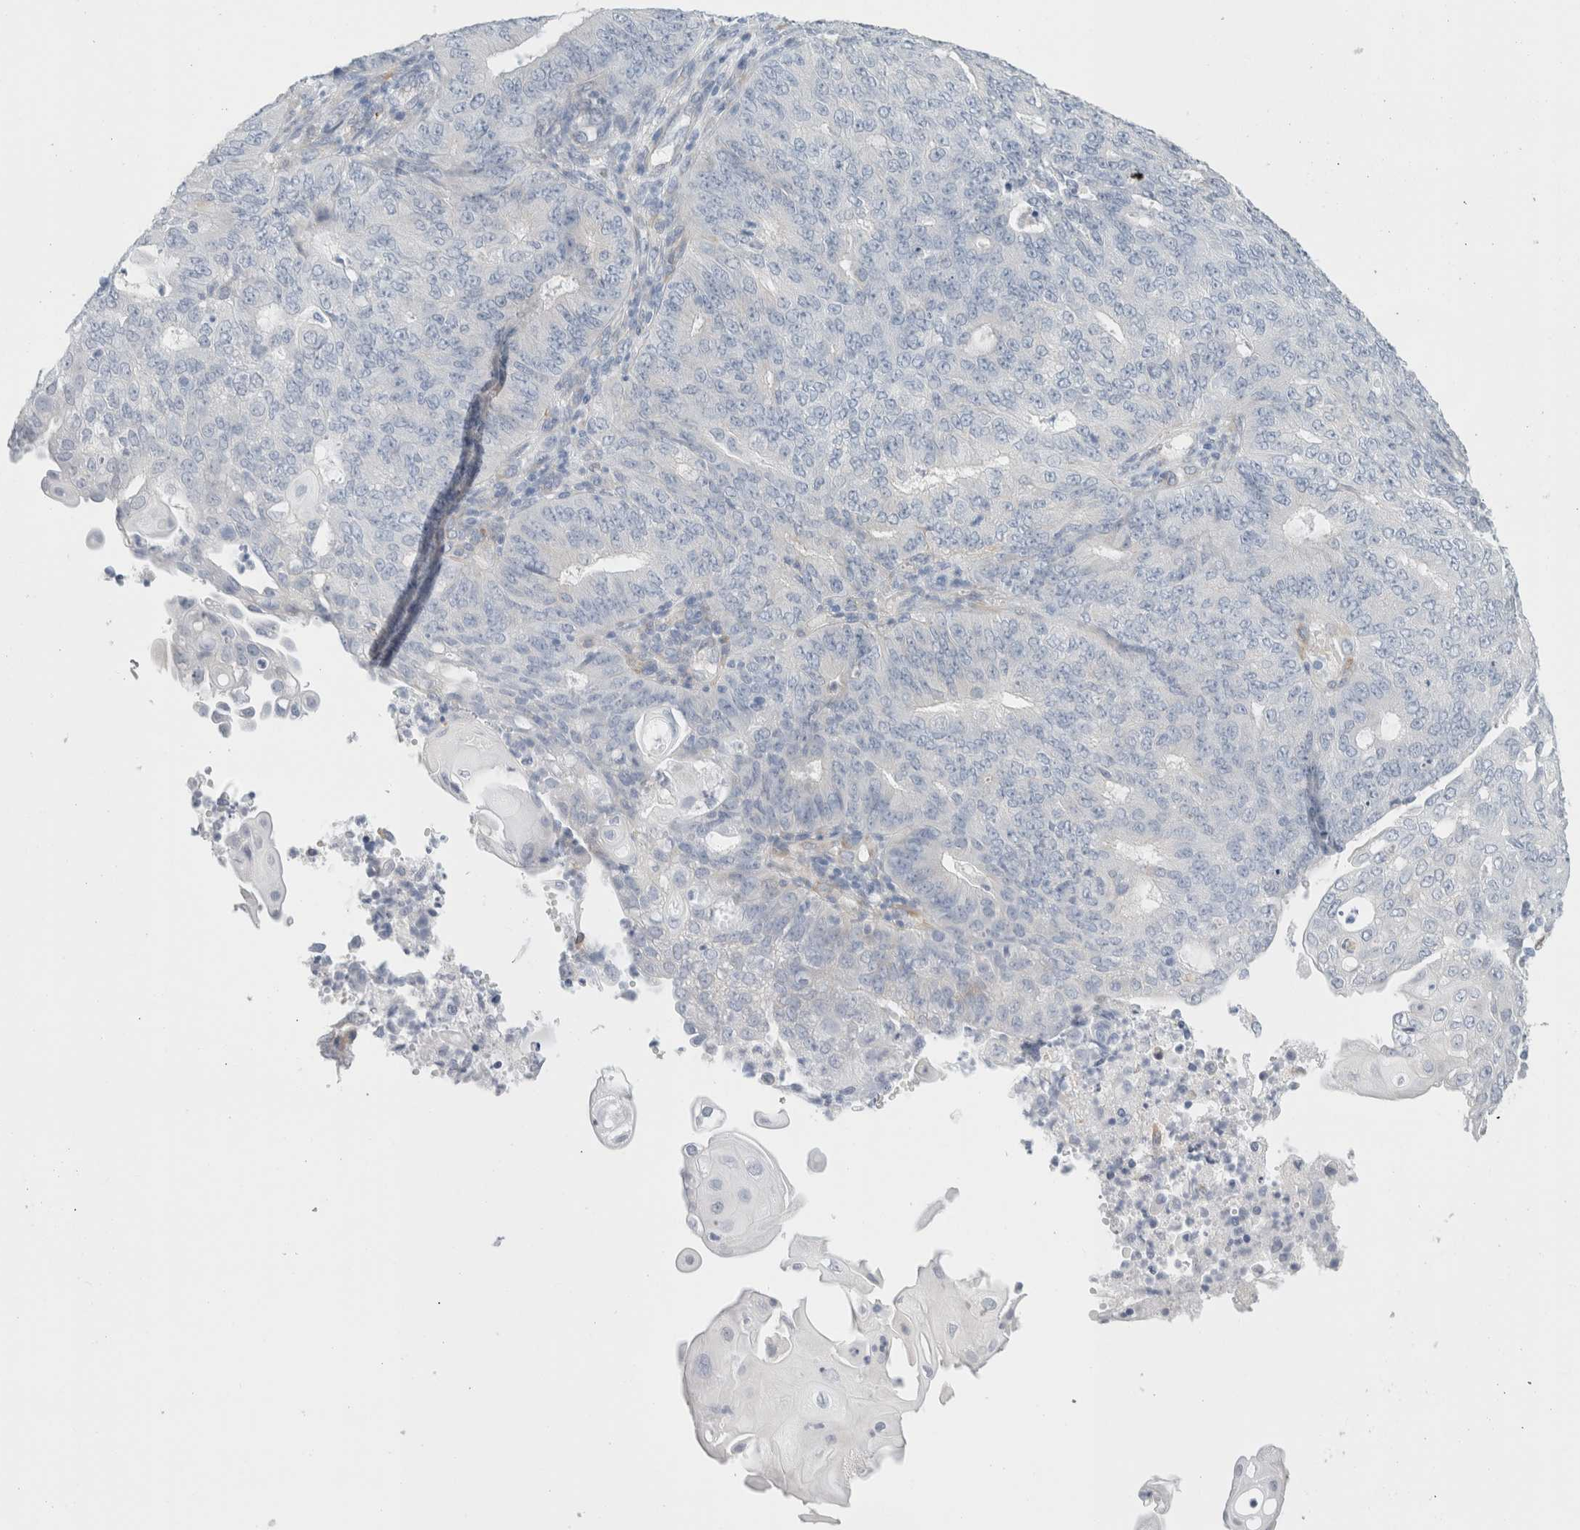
{"staining": {"intensity": "negative", "quantity": "none", "location": "none"}, "tissue": "endometrial cancer", "cell_type": "Tumor cells", "image_type": "cancer", "snomed": [{"axis": "morphology", "description": "Adenocarcinoma, NOS"}, {"axis": "topography", "description": "Endometrium"}], "caption": "Immunohistochemistry (IHC) micrograph of endometrial cancer stained for a protein (brown), which exhibits no expression in tumor cells. (Brightfield microscopy of DAB (3,3'-diaminobenzidine) immunohistochemistry (IHC) at high magnification).", "gene": "RTN4", "patient": {"sex": "female", "age": 32}}